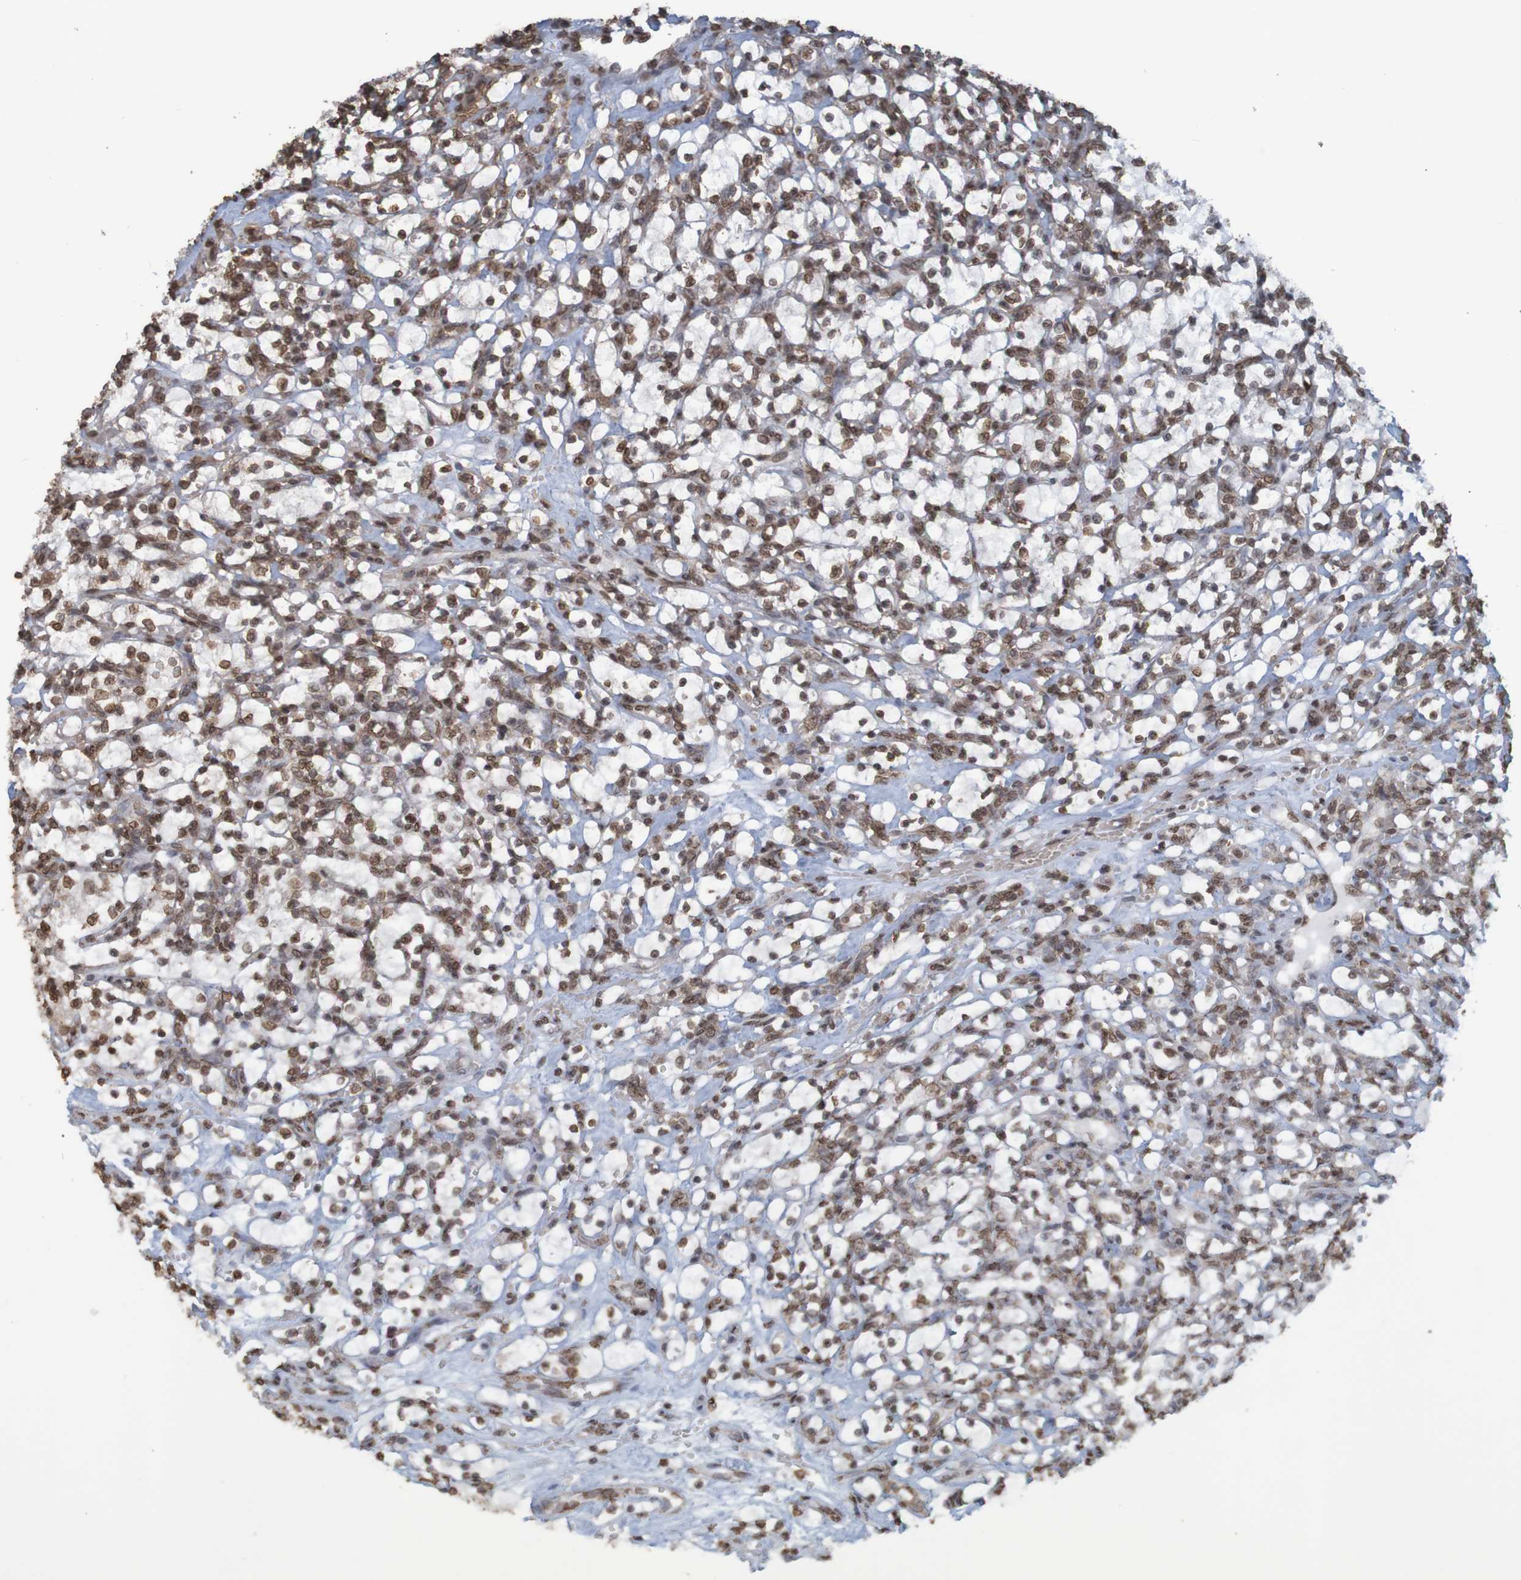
{"staining": {"intensity": "moderate", "quantity": ">75%", "location": "nuclear"}, "tissue": "renal cancer", "cell_type": "Tumor cells", "image_type": "cancer", "snomed": [{"axis": "morphology", "description": "Adenocarcinoma, NOS"}, {"axis": "topography", "description": "Kidney"}], "caption": "Immunohistochemical staining of renal cancer demonstrates medium levels of moderate nuclear expression in about >75% of tumor cells. The protein of interest is shown in brown color, while the nuclei are stained blue.", "gene": "GFI1", "patient": {"sex": "female", "age": 69}}